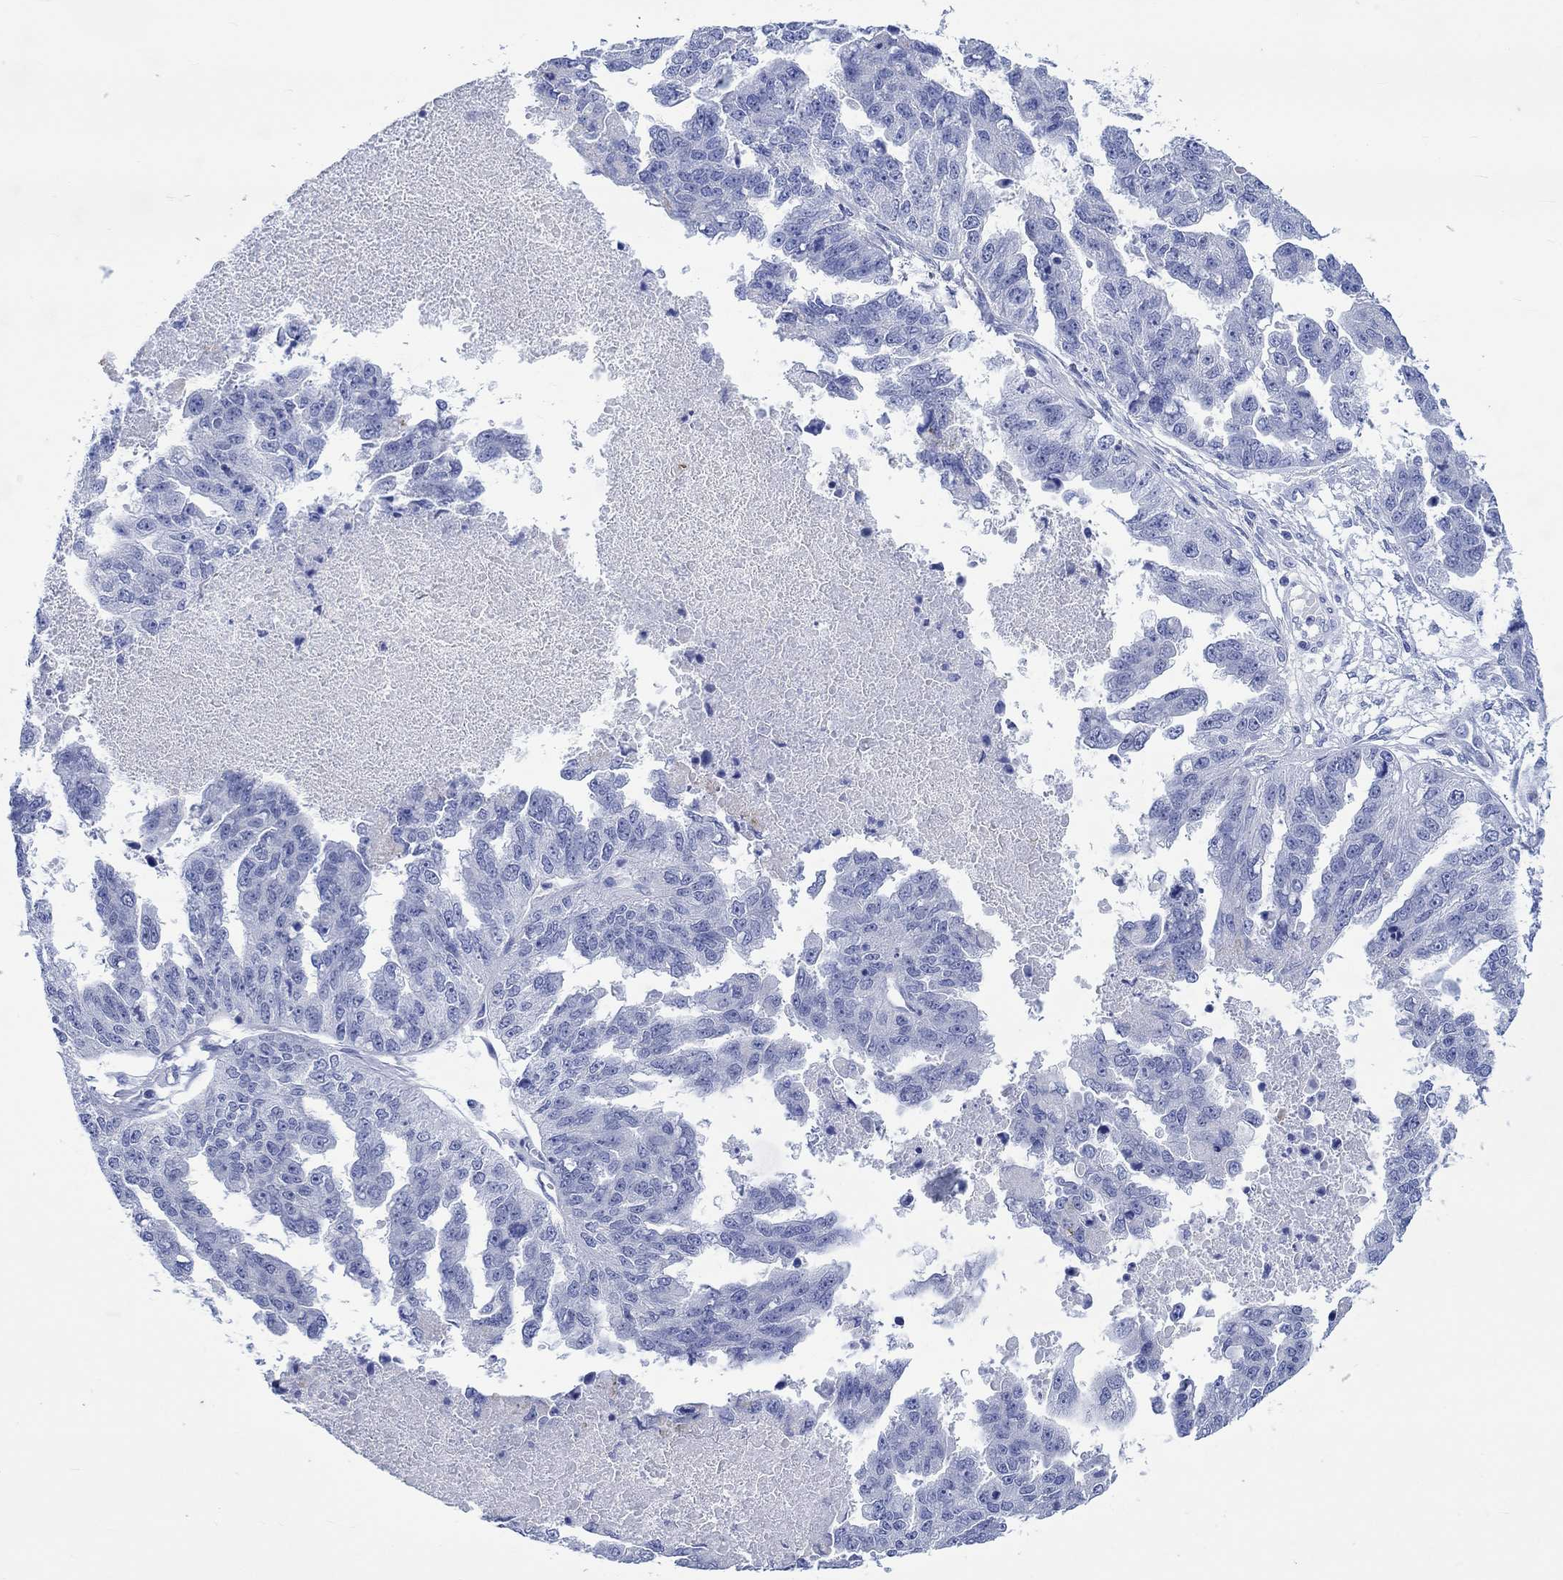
{"staining": {"intensity": "negative", "quantity": "none", "location": "none"}, "tissue": "ovarian cancer", "cell_type": "Tumor cells", "image_type": "cancer", "snomed": [{"axis": "morphology", "description": "Cystadenocarcinoma, serous, NOS"}, {"axis": "topography", "description": "Ovary"}], "caption": "Tumor cells are negative for brown protein staining in ovarian serous cystadenocarcinoma.", "gene": "KLHL33", "patient": {"sex": "female", "age": 58}}